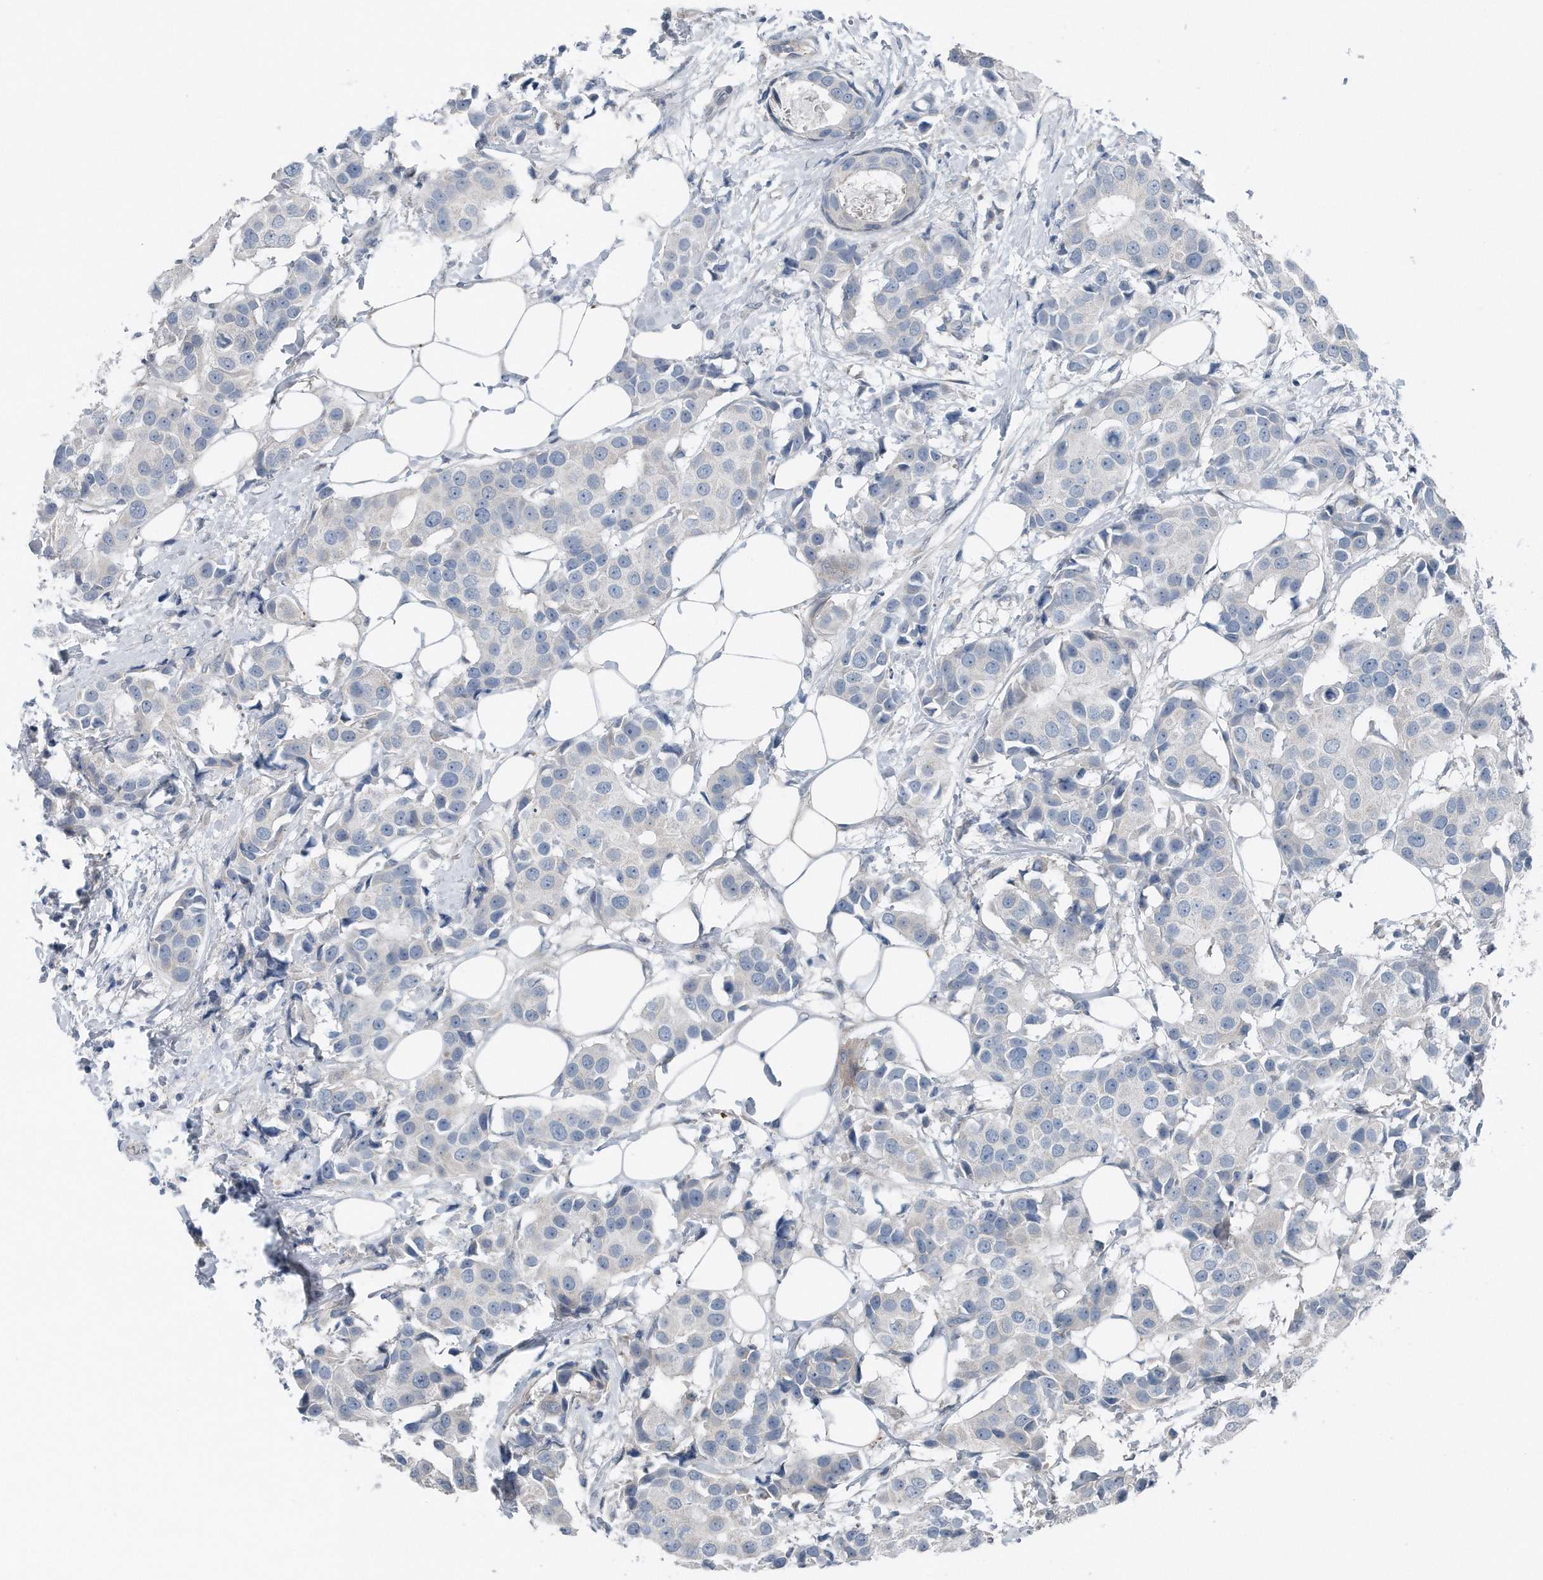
{"staining": {"intensity": "weak", "quantity": "<25%", "location": "cytoplasmic/membranous"}, "tissue": "breast cancer", "cell_type": "Tumor cells", "image_type": "cancer", "snomed": [{"axis": "morphology", "description": "Normal tissue, NOS"}, {"axis": "morphology", "description": "Duct carcinoma"}, {"axis": "topography", "description": "Breast"}], "caption": "This is an IHC photomicrograph of breast intraductal carcinoma. There is no positivity in tumor cells.", "gene": "YRDC", "patient": {"sex": "female", "age": 39}}